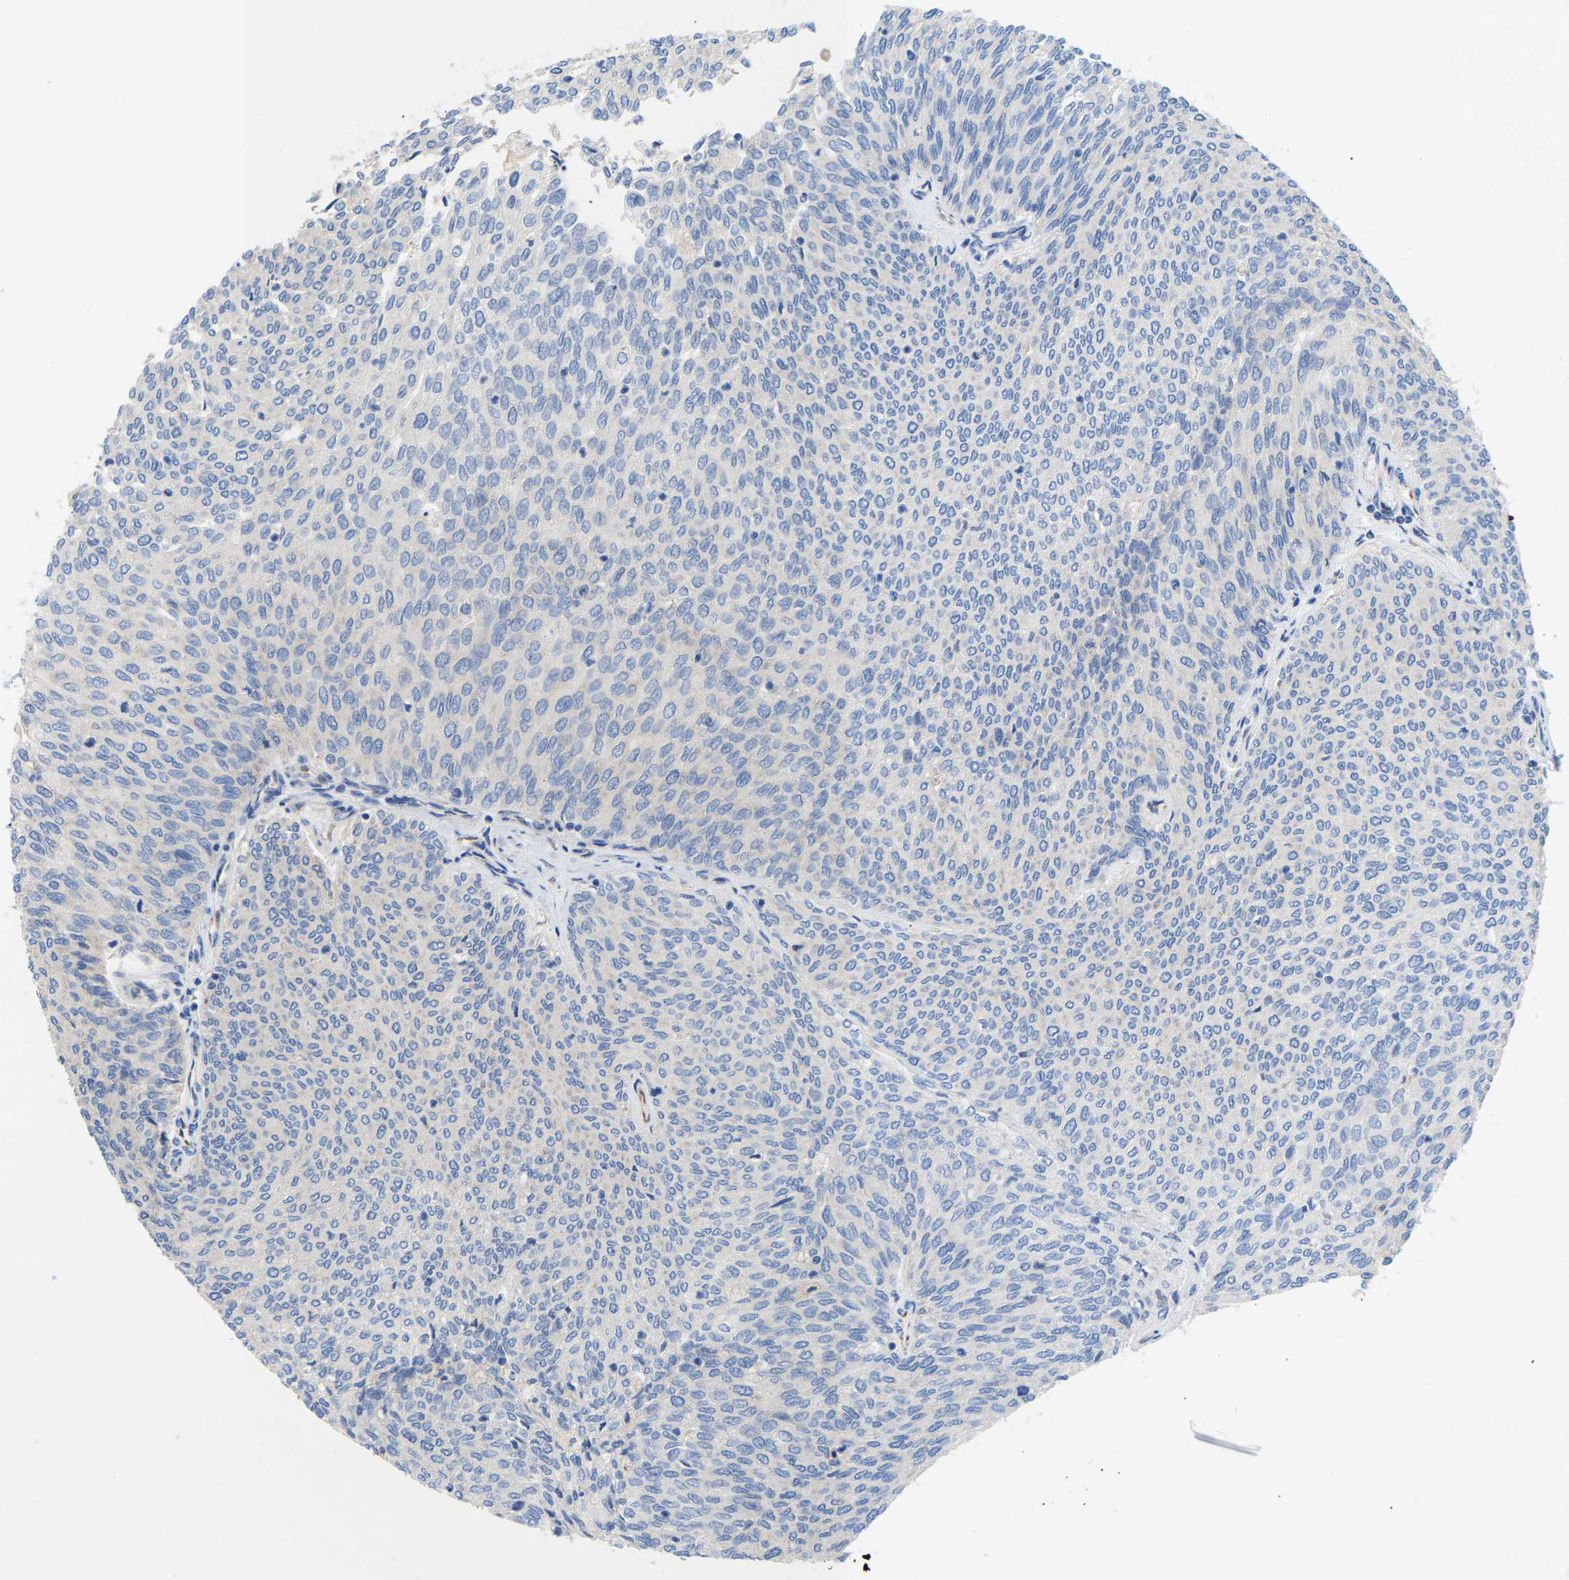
{"staining": {"intensity": "negative", "quantity": "none", "location": "none"}, "tissue": "urothelial cancer", "cell_type": "Tumor cells", "image_type": "cancer", "snomed": [{"axis": "morphology", "description": "Urothelial carcinoma, Low grade"}, {"axis": "topography", "description": "Urinary bladder"}], "caption": "This is an IHC histopathology image of urothelial cancer. There is no positivity in tumor cells.", "gene": "ABCA10", "patient": {"sex": "female", "age": 79}}